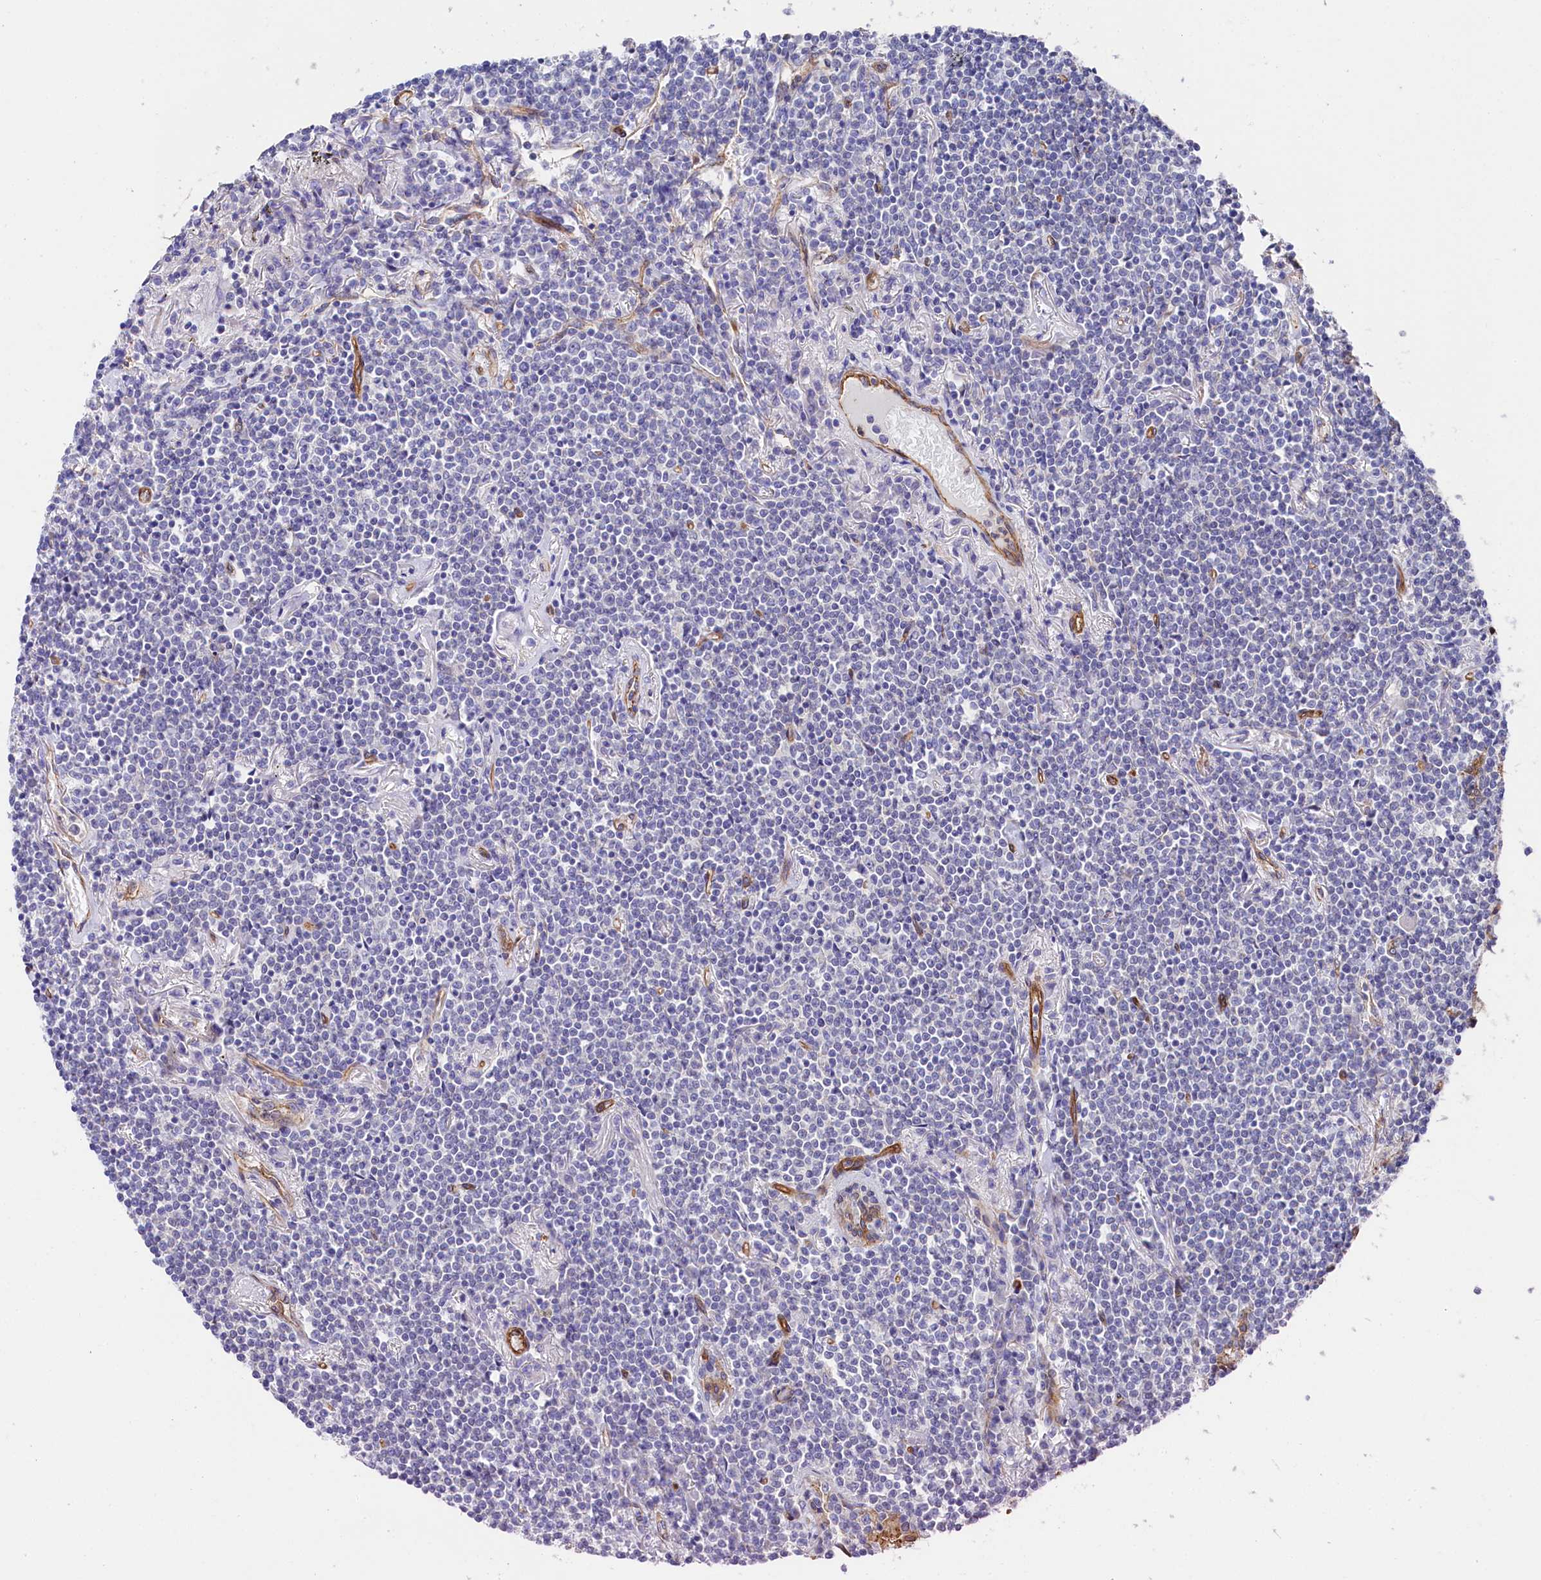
{"staining": {"intensity": "negative", "quantity": "none", "location": "none"}, "tissue": "lymphoma", "cell_type": "Tumor cells", "image_type": "cancer", "snomed": [{"axis": "morphology", "description": "Malignant lymphoma, non-Hodgkin's type, Low grade"}, {"axis": "topography", "description": "Lung"}], "caption": "DAB immunohistochemical staining of lymphoma reveals no significant positivity in tumor cells.", "gene": "TNKS1BP1", "patient": {"sex": "female", "age": 71}}